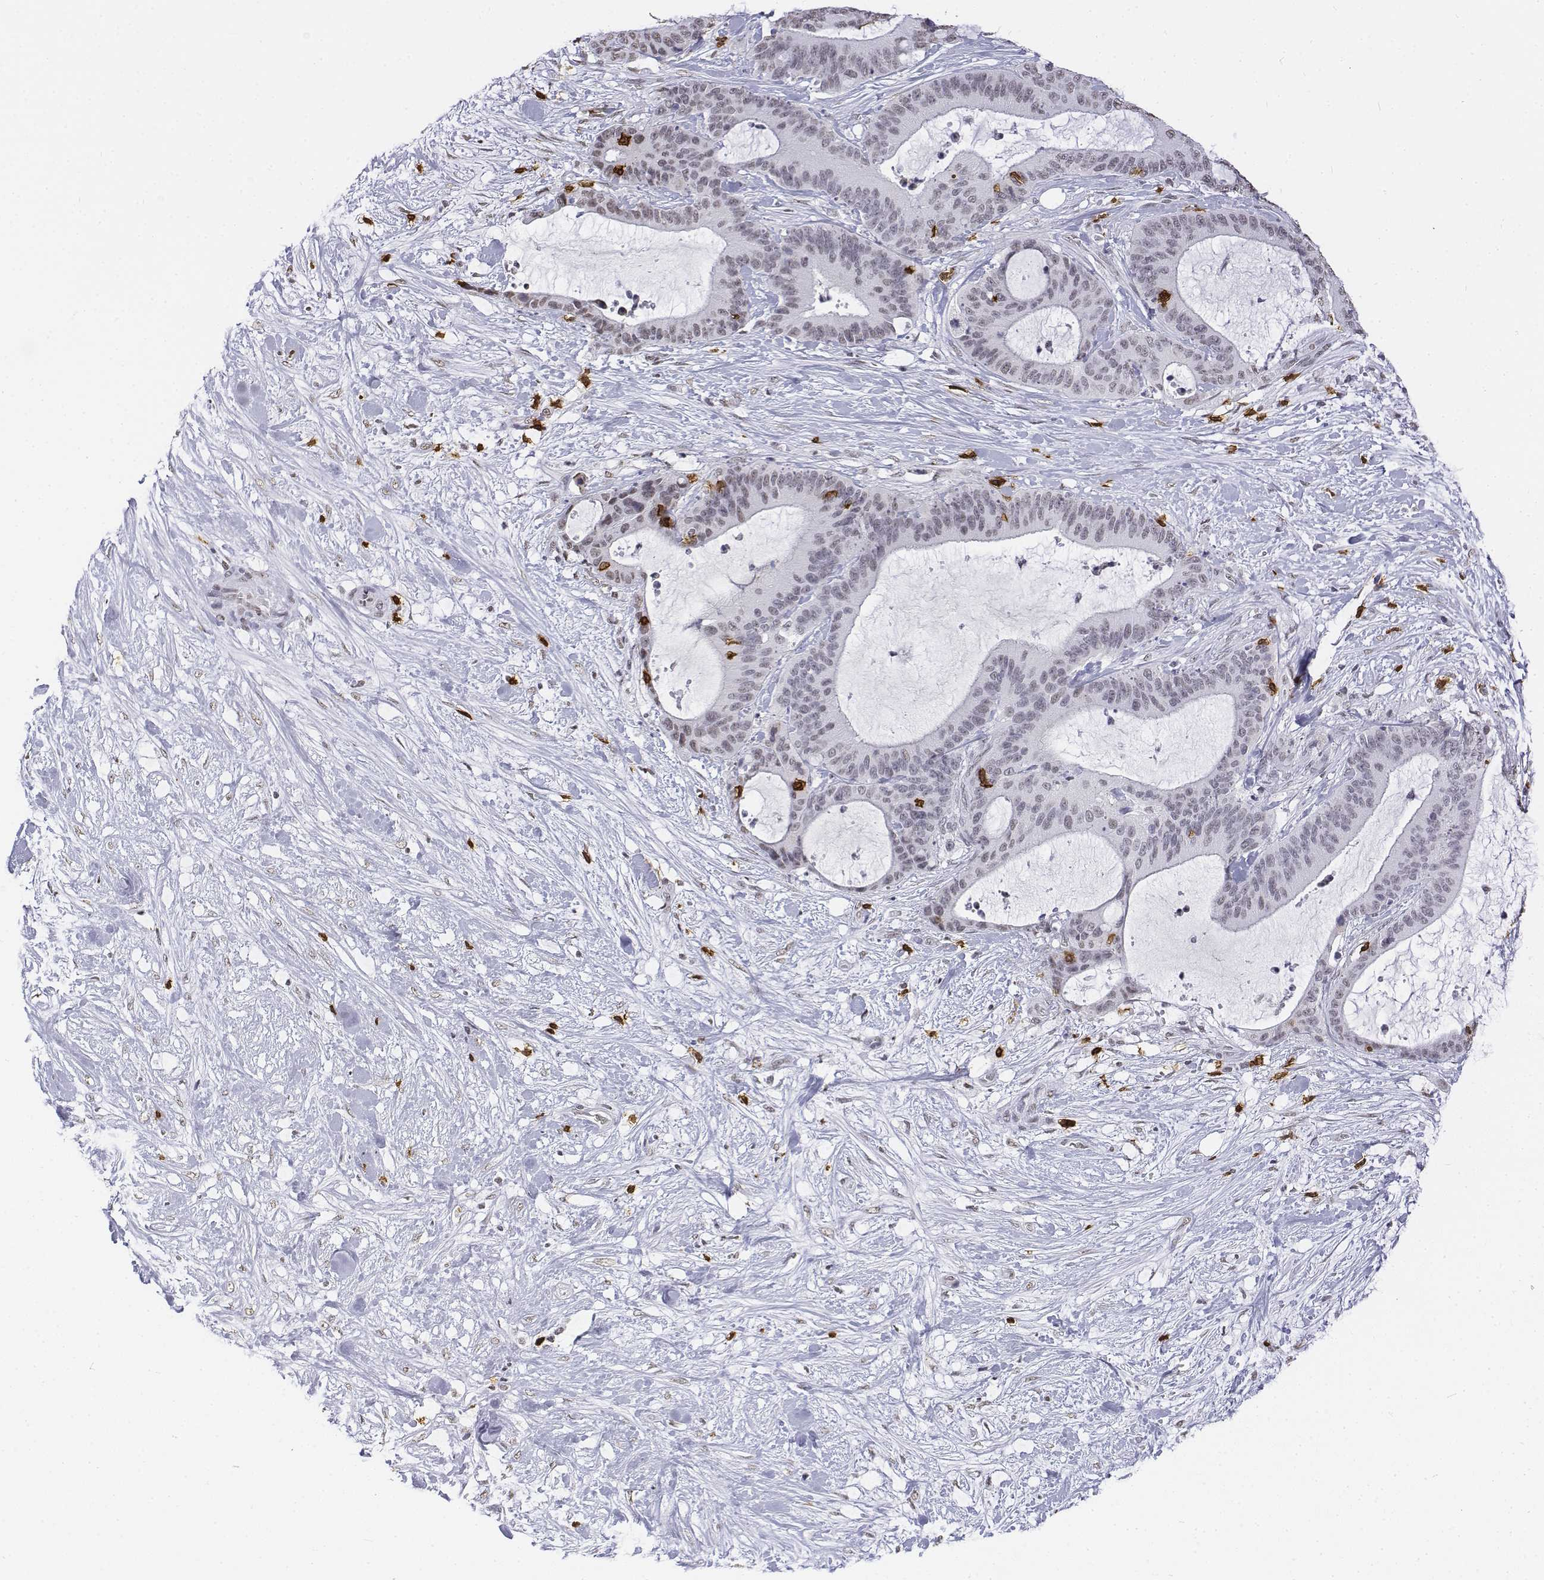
{"staining": {"intensity": "negative", "quantity": "none", "location": "none"}, "tissue": "liver cancer", "cell_type": "Tumor cells", "image_type": "cancer", "snomed": [{"axis": "morphology", "description": "Cholangiocarcinoma"}, {"axis": "topography", "description": "Liver"}], "caption": "Immunohistochemical staining of human liver cancer (cholangiocarcinoma) displays no significant staining in tumor cells.", "gene": "CD3E", "patient": {"sex": "female", "age": 73}}